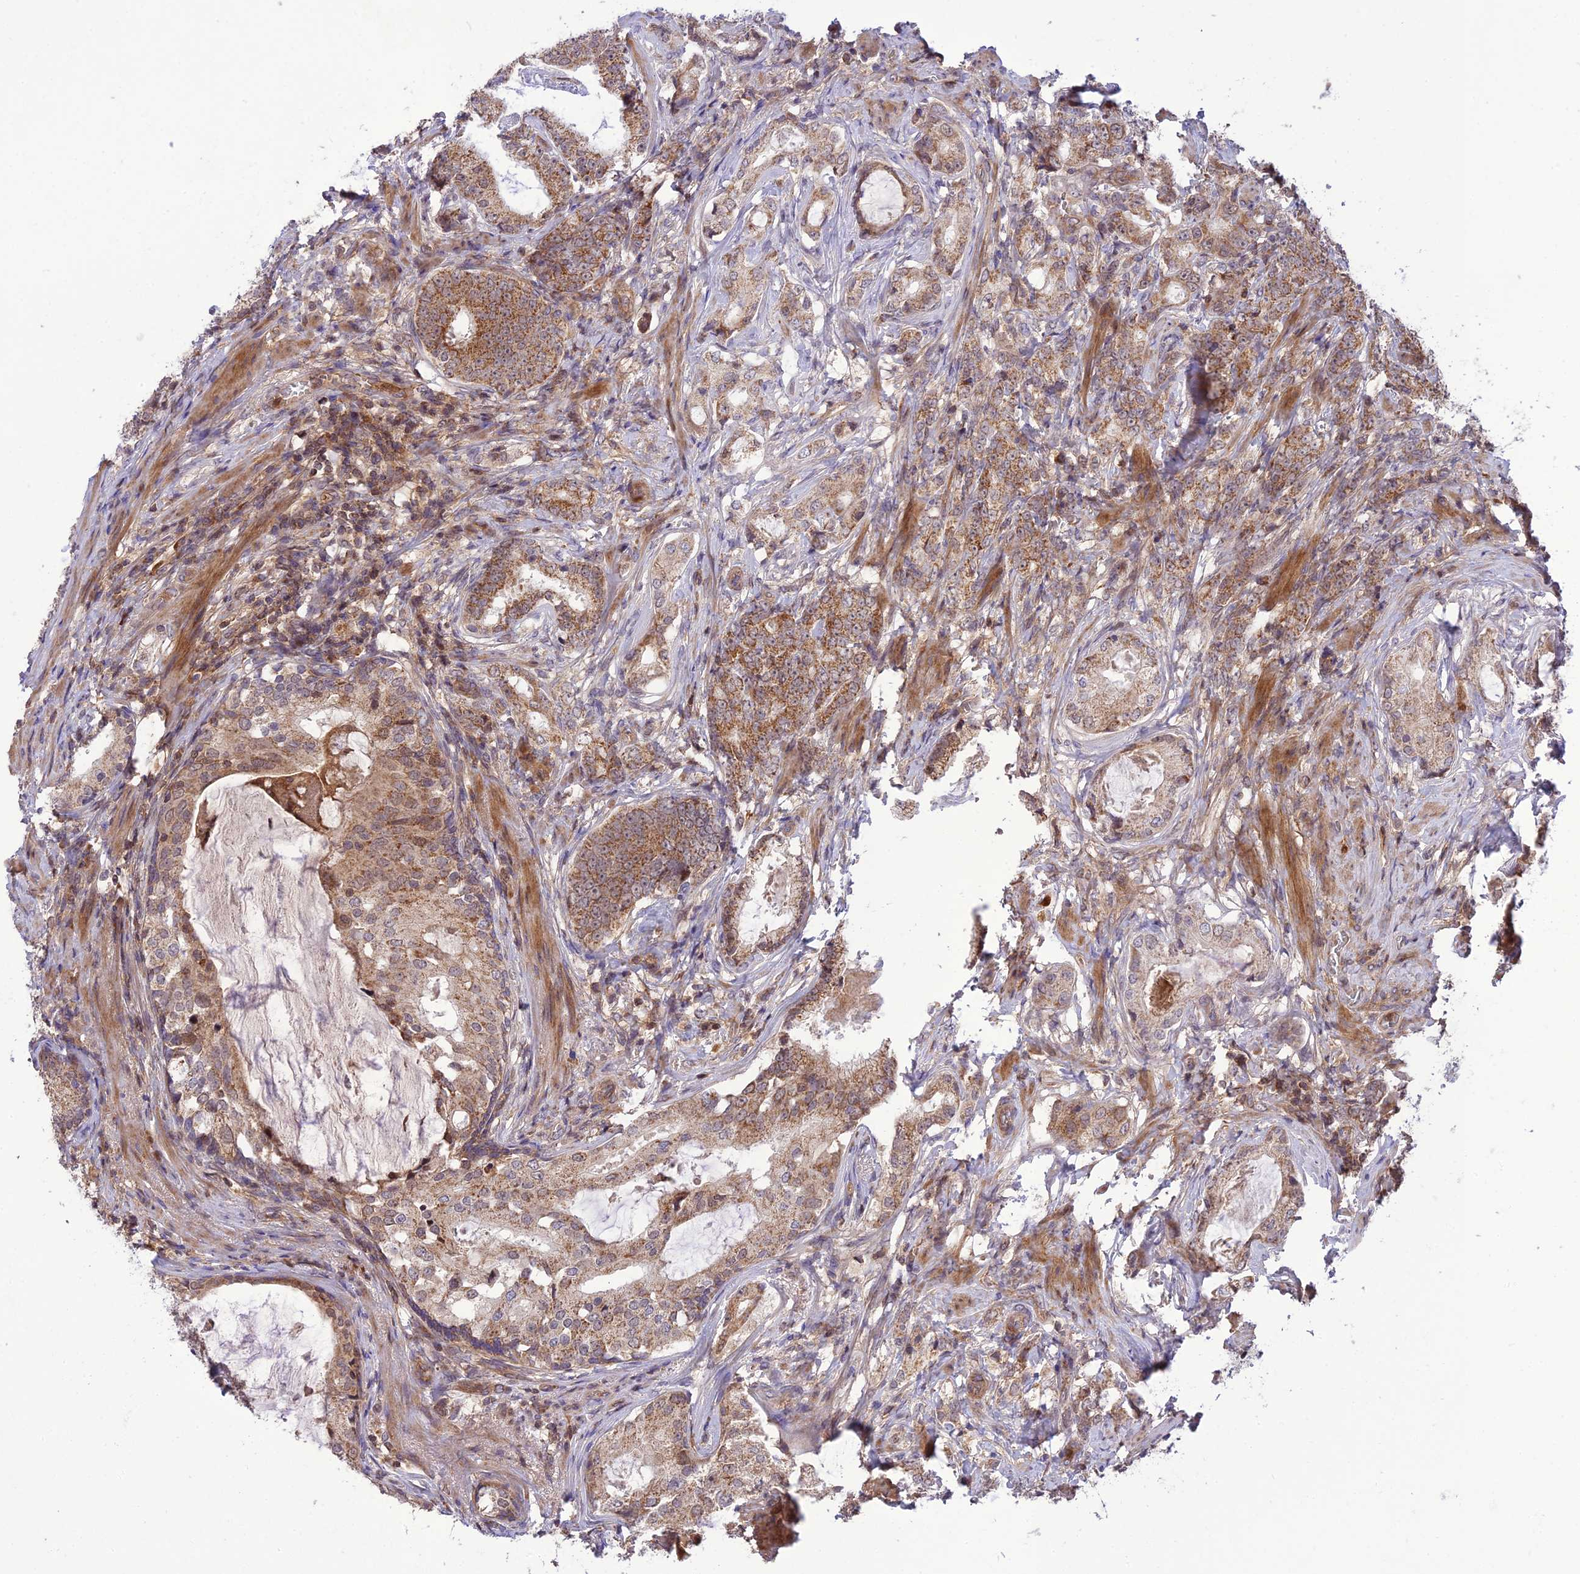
{"staining": {"intensity": "moderate", "quantity": ">75%", "location": "cytoplasmic/membranous"}, "tissue": "prostate cancer", "cell_type": "Tumor cells", "image_type": "cancer", "snomed": [{"axis": "morphology", "description": "Adenocarcinoma, Low grade"}, {"axis": "topography", "description": "Prostate"}], "caption": "There is medium levels of moderate cytoplasmic/membranous staining in tumor cells of prostate cancer, as demonstrated by immunohistochemical staining (brown color).", "gene": "NDUFC1", "patient": {"sex": "male", "age": 71}}